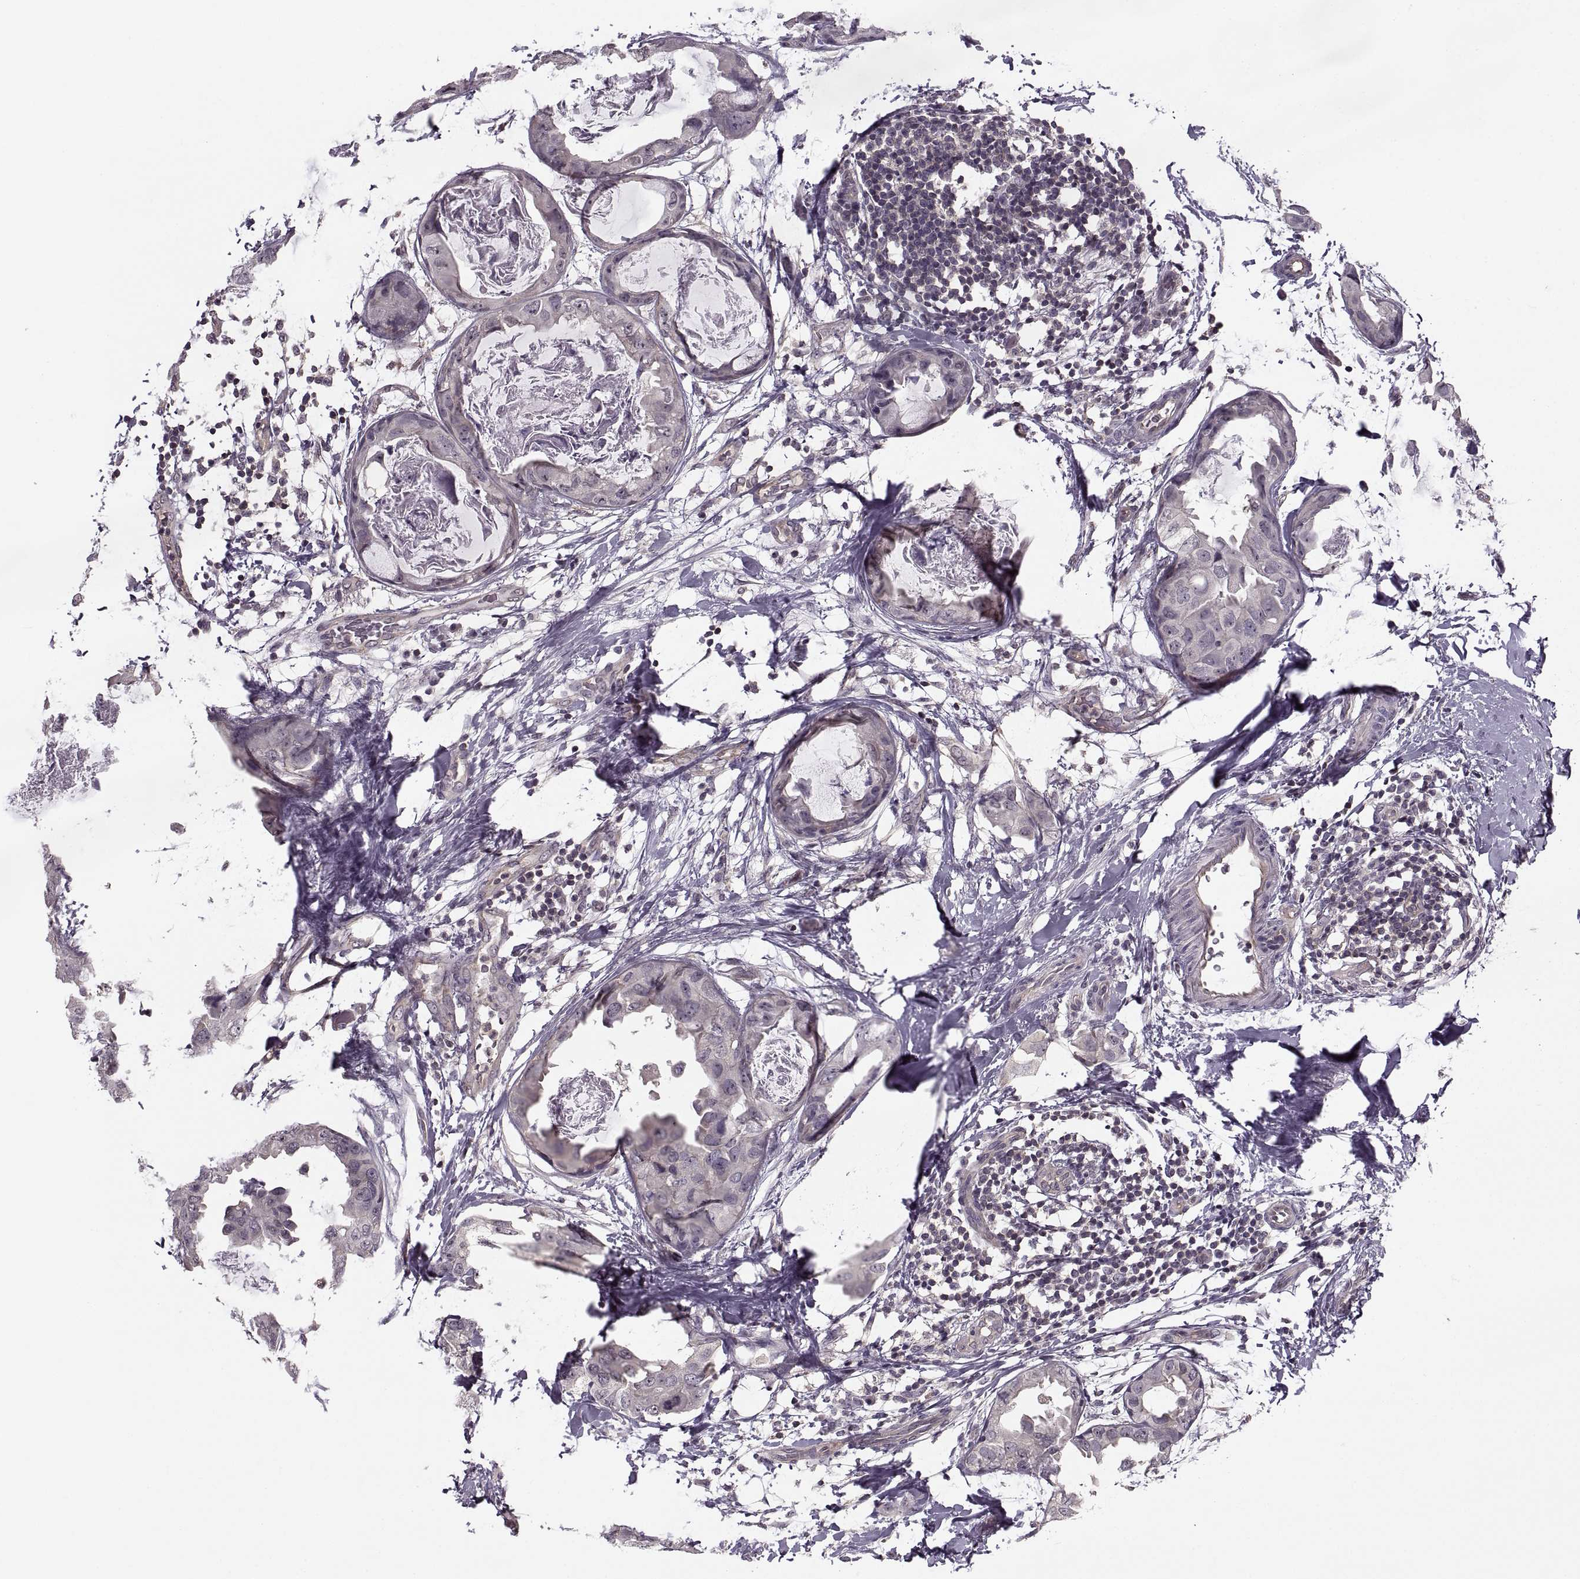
{"staining": {"intensity": "negative", "quantity": "none", "location": "none"}, "tissue": "breast cancer", "cell_type": "Tumor cells", "image_type": "cancer", "snomed": [{"axis": "morphology", "description": "Normal tissue, NOS"}, {"axis": "morphology", "description": "Duct carcinoma"}, {"axis": "topography", "description": "Breast"}], "caption": "This is an immunohistochemistry (IHC) image of breast intraductal carcinoma. There is no staining in tumor cells.", "gene": "LUZP2", "patient": {"sex": "female", "age": 40}}